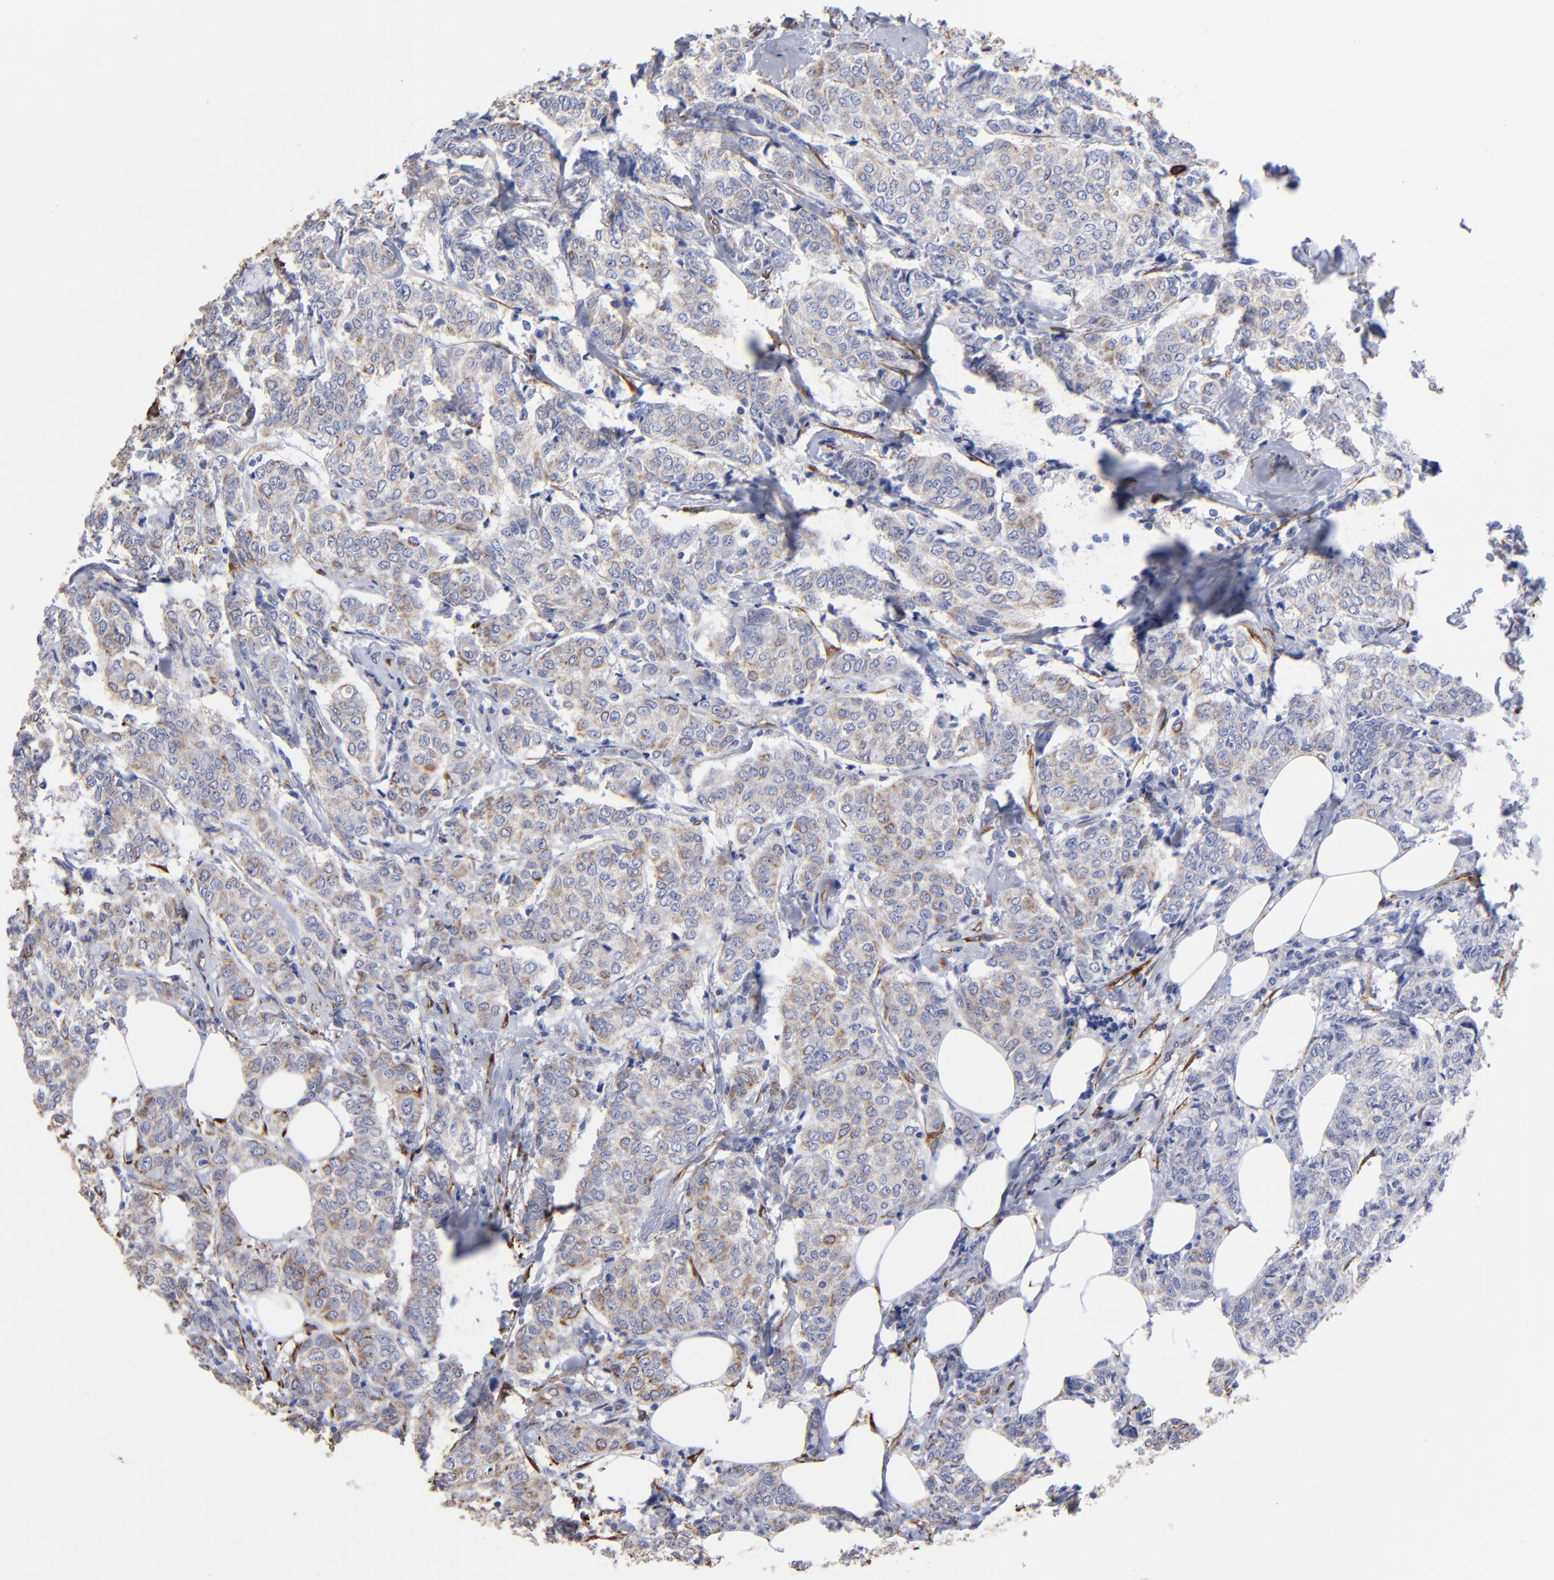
{"staining": {"intensity": "weak", "quantity": "25%-75%", "location": "cytoplasmic/membranous"}, "tissue": "breast cancer", "cell_type": "Tumor cells", "image_type": "cancer", "snomed": [{"axis": "morphology", "description": "Lobular carcinoma"}, {"axis": "topography", "description": "Breast"}], "caption": "A photomicrograph of breast cancer stained for a protein shows weak cytoplasmic/membranous brown staining in tumor cells.", "gene": "CILP", "patient": {"sex": "female", "age": 60}}